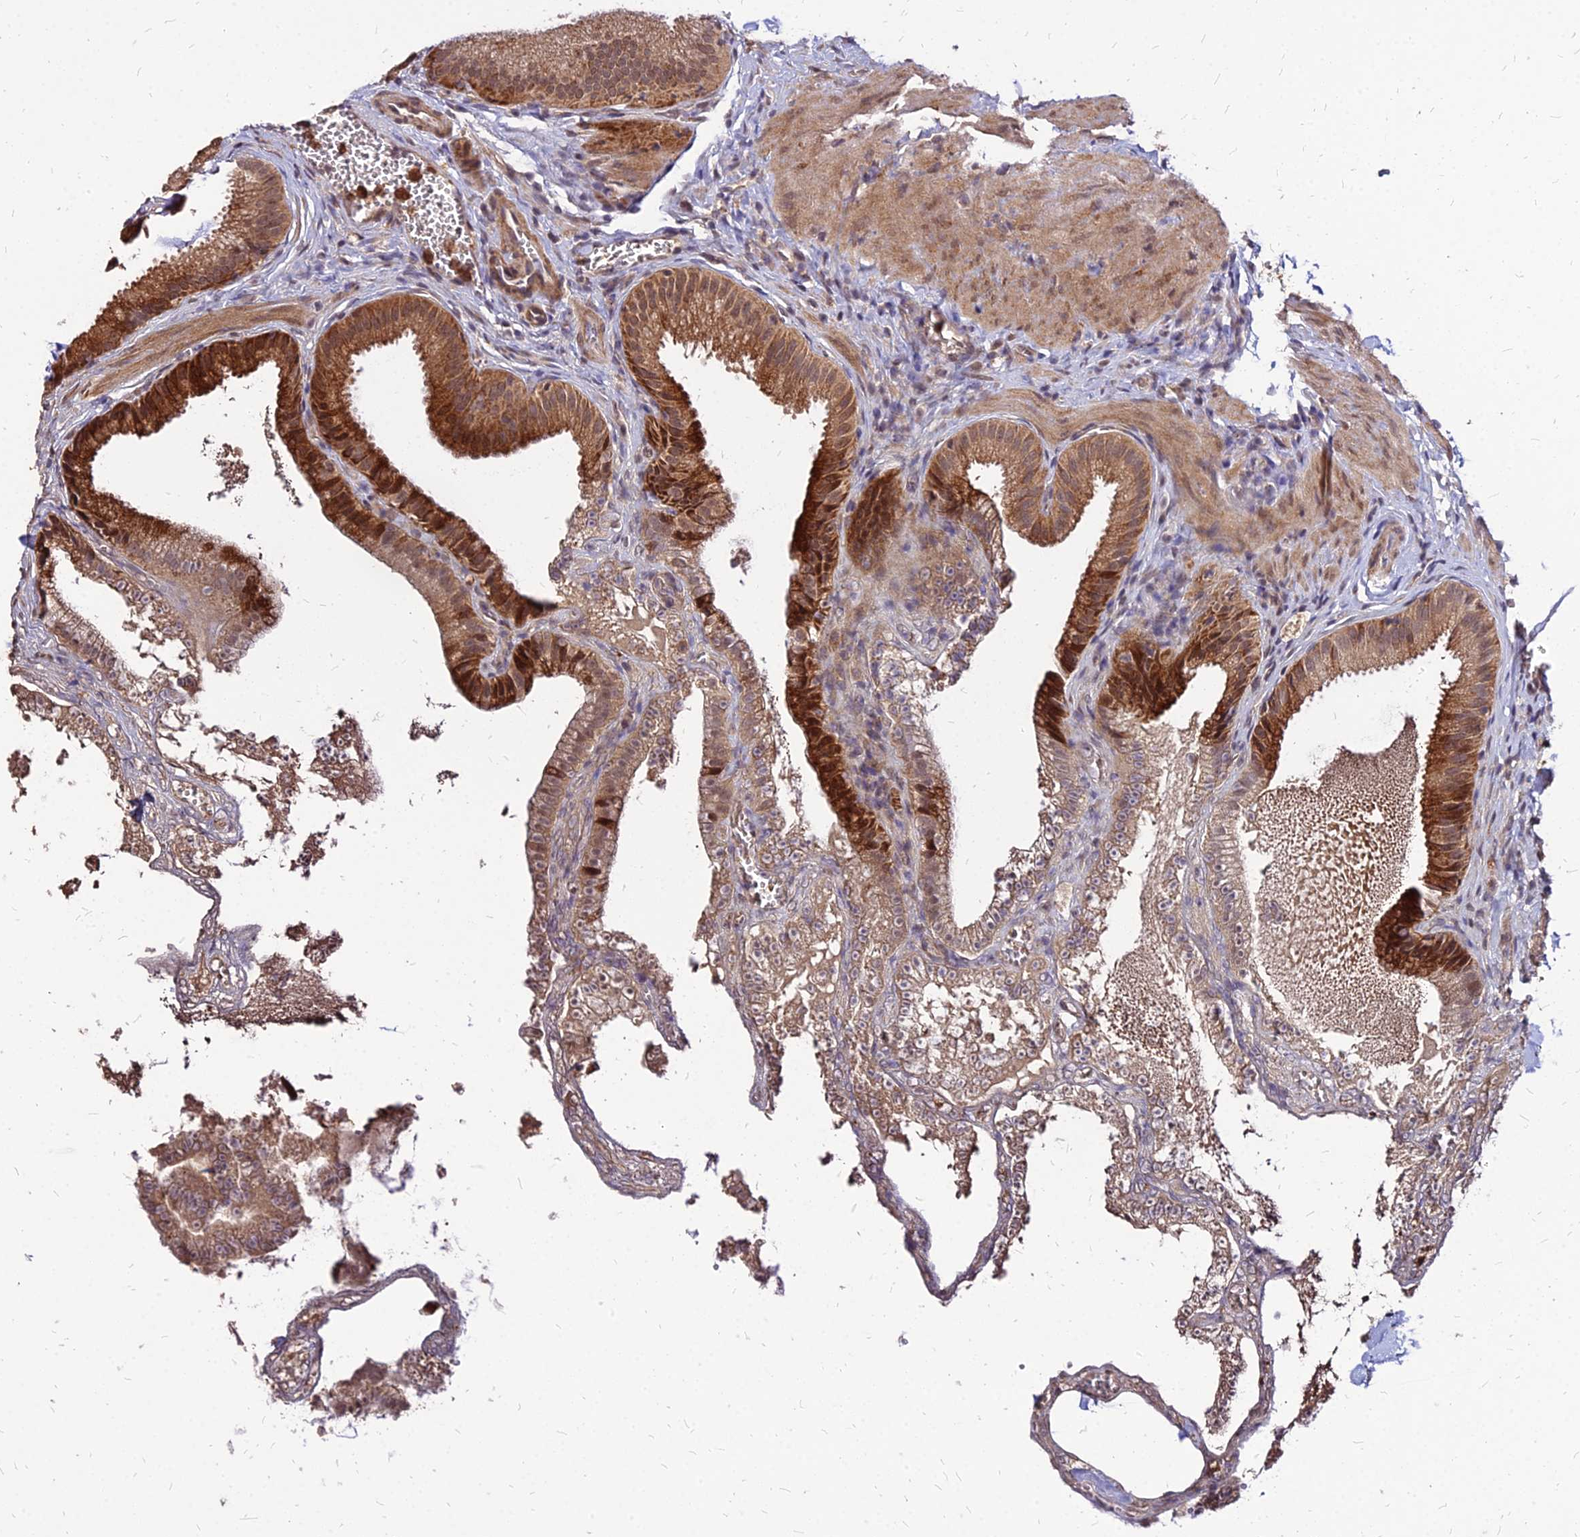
{"staining": {"intensity": "strong", "quantity": ">75%", "location": "cytoplasmic/membranous"}, "tissue": "gallbladder", "cell_type": "Glandular cells", "image_type": "normal", "snomed": [{"axis": "morphology", "description": "Normal tissue, NOS"}, {"axis": "topography", "description": "Gallbladder"}], "caption": "Gallbladder stained with a brown dye displays strong cytoplasmic/membranous positive staining in approximately >75% of glandular cells.", "gene": "APBA3", "patient": {"sex": "male", "age": 38}}